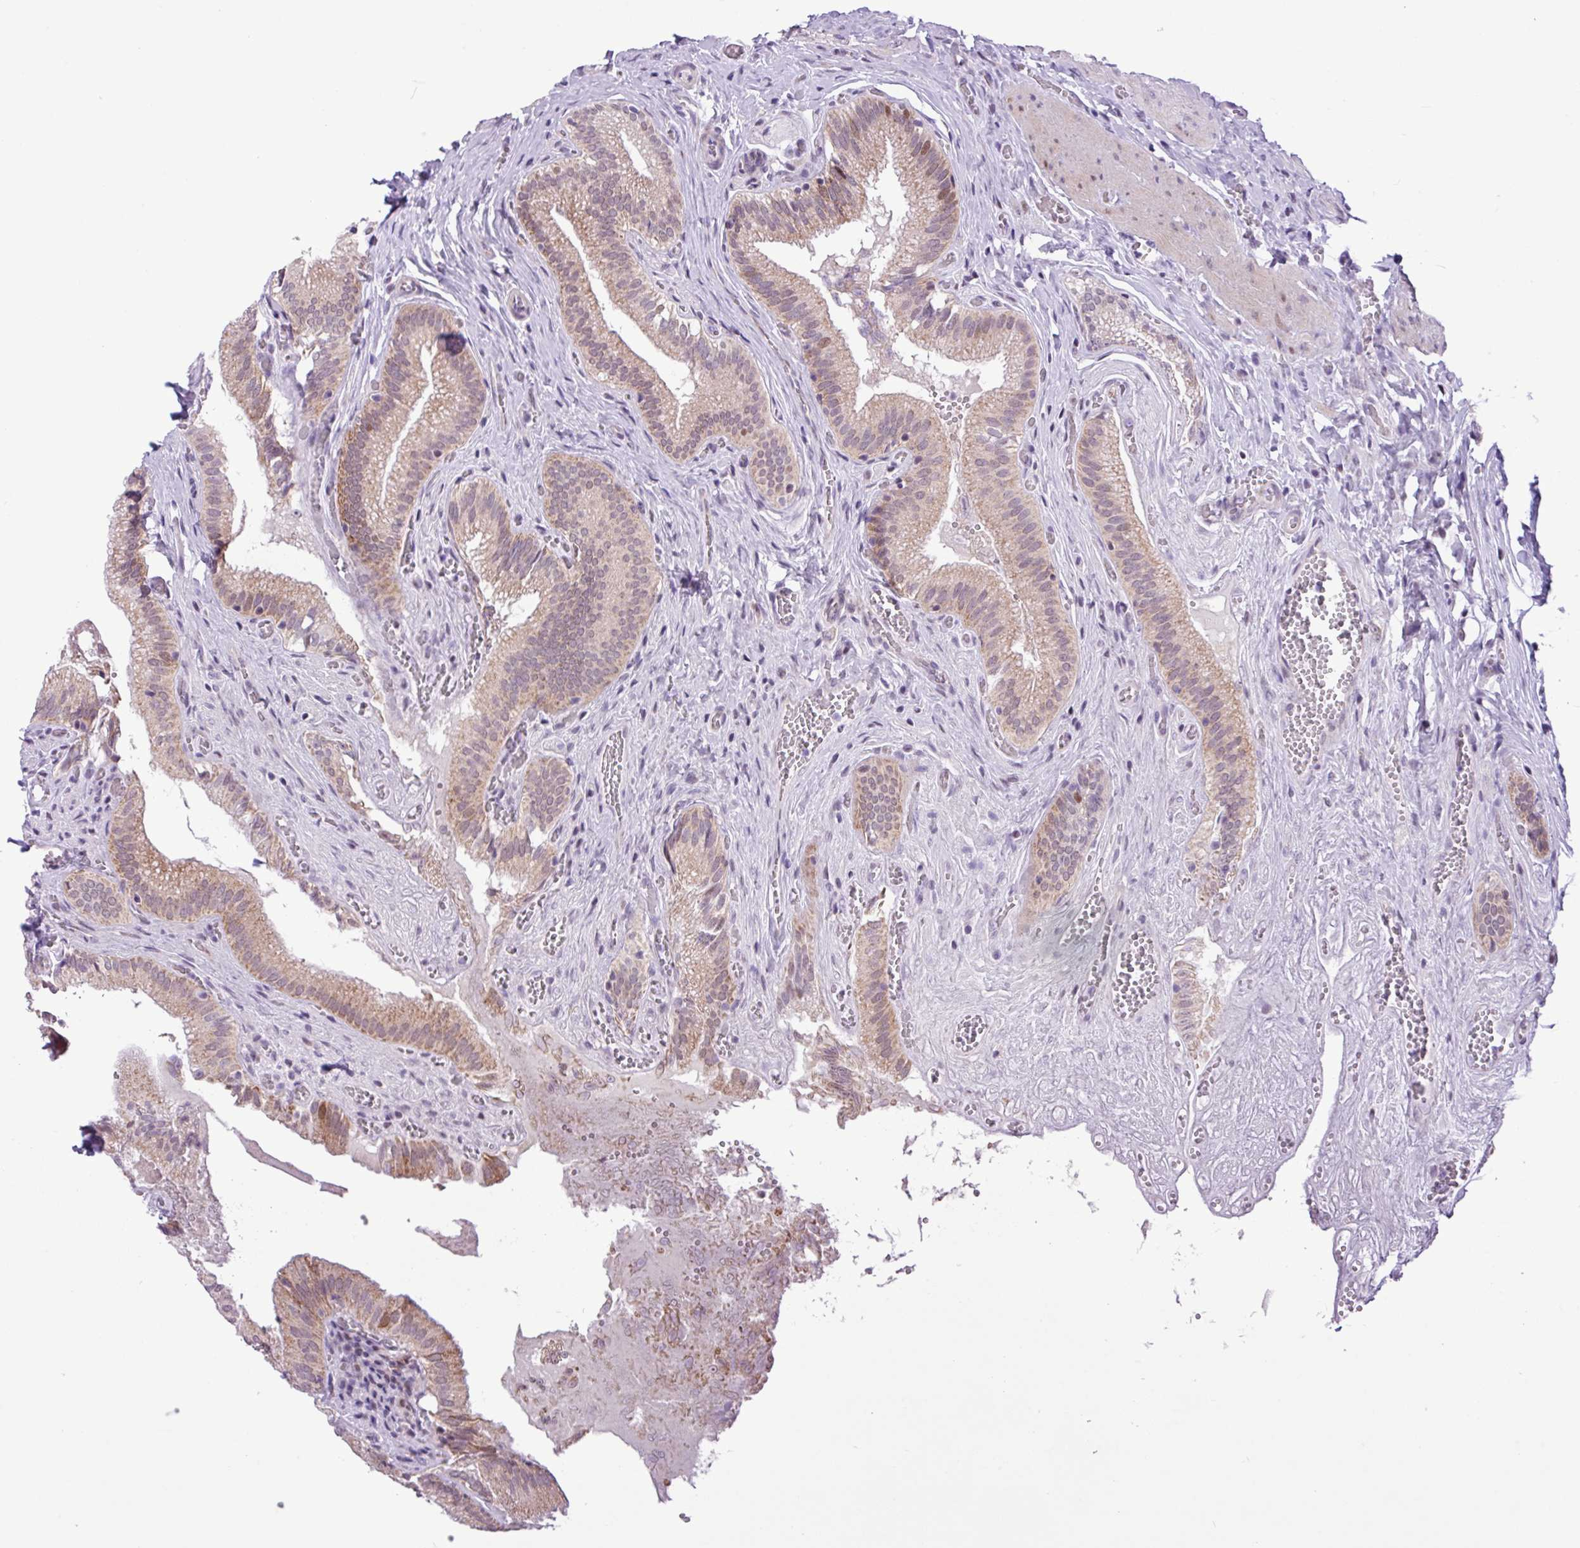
{"staining": {"intensity": "moderate", "quantity": "25%-75%", "location": "cytoplasmic/membranous,nuclear"}, "tissue": "gallbladder", "cell_type": "Glandular cells", "image_type": "normal", "snomed": [{"axis": "morphology", "description": "Normal tissue, NOS"}, {"axis": "topography", "description": "Gallbladder"}, {"axis": "topography", "description": "Peripheral nerve tissue"}], "caption": "Immunohistochemistry (IHC) (DAB) staining of benign gallbladder displays moderate cytoplasmic/membranous,nuclear protein positivity in about 25%-75% of glandular cells.", "gene": "ZNF354A", "patient": {"sex": "male", "age": 17}}